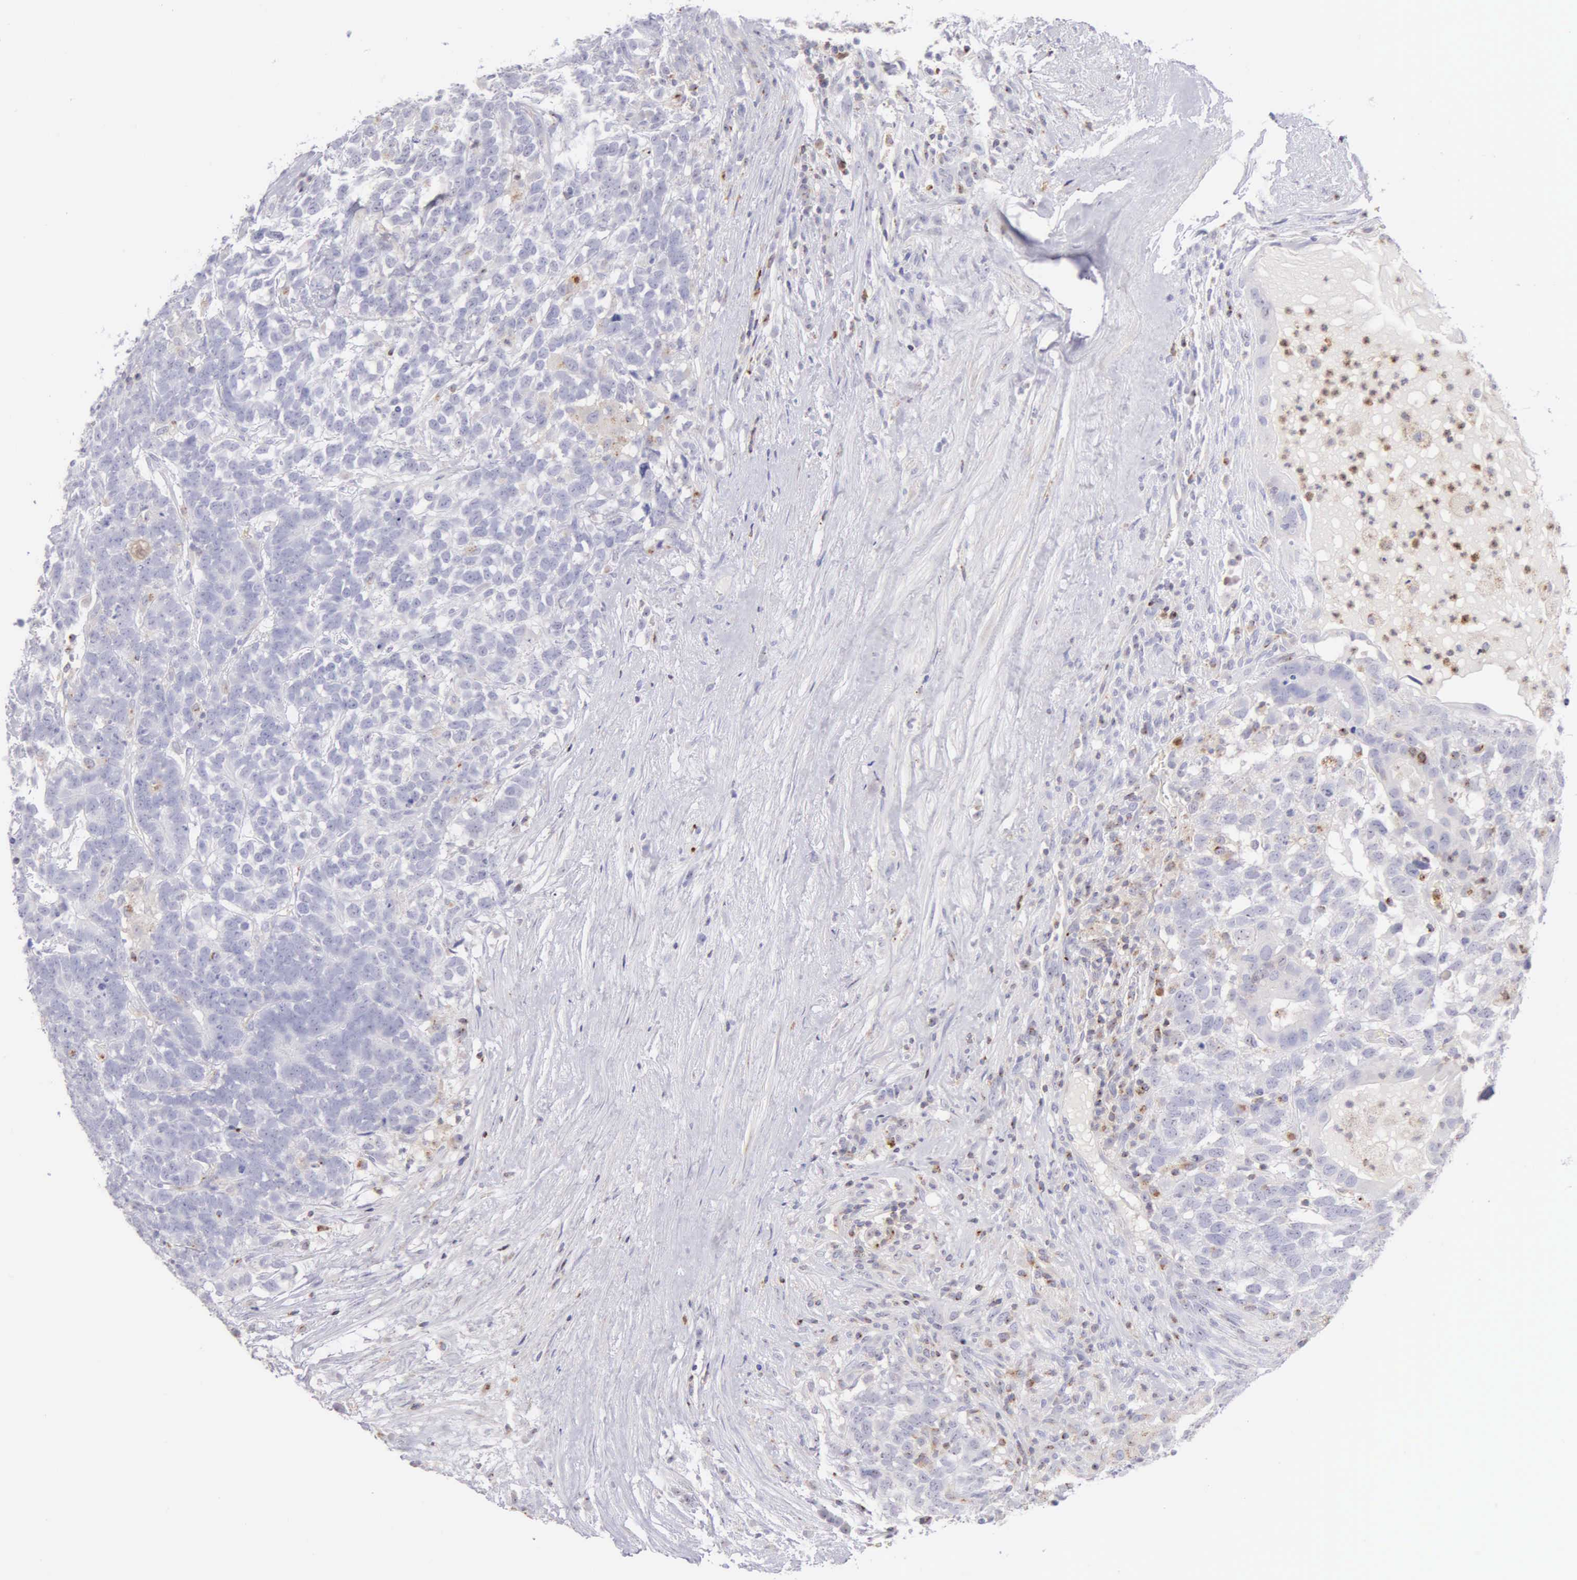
{"staining": {"intensity": "negative", "quantity": "none", "location": "none"}, "tissue": "testis cancer", "cell_type": "Tumor cells", "image_type": "cancer", "snomed": [{"axis": "morphology", "description": "Carcinoma, Embryonal, NOS"}, {"axis": "topography", "description": "Testis"}], "caption": "This image is of testis cancer stained with IHC to label a protein in brown with the nuclei are counter-stained blue. There is no staining in tumor cells. (Brightfield microscopy of DAB IHC at high magnification).", "gene": "SRGN", "patient": {"sex": "male", "age": 26}}